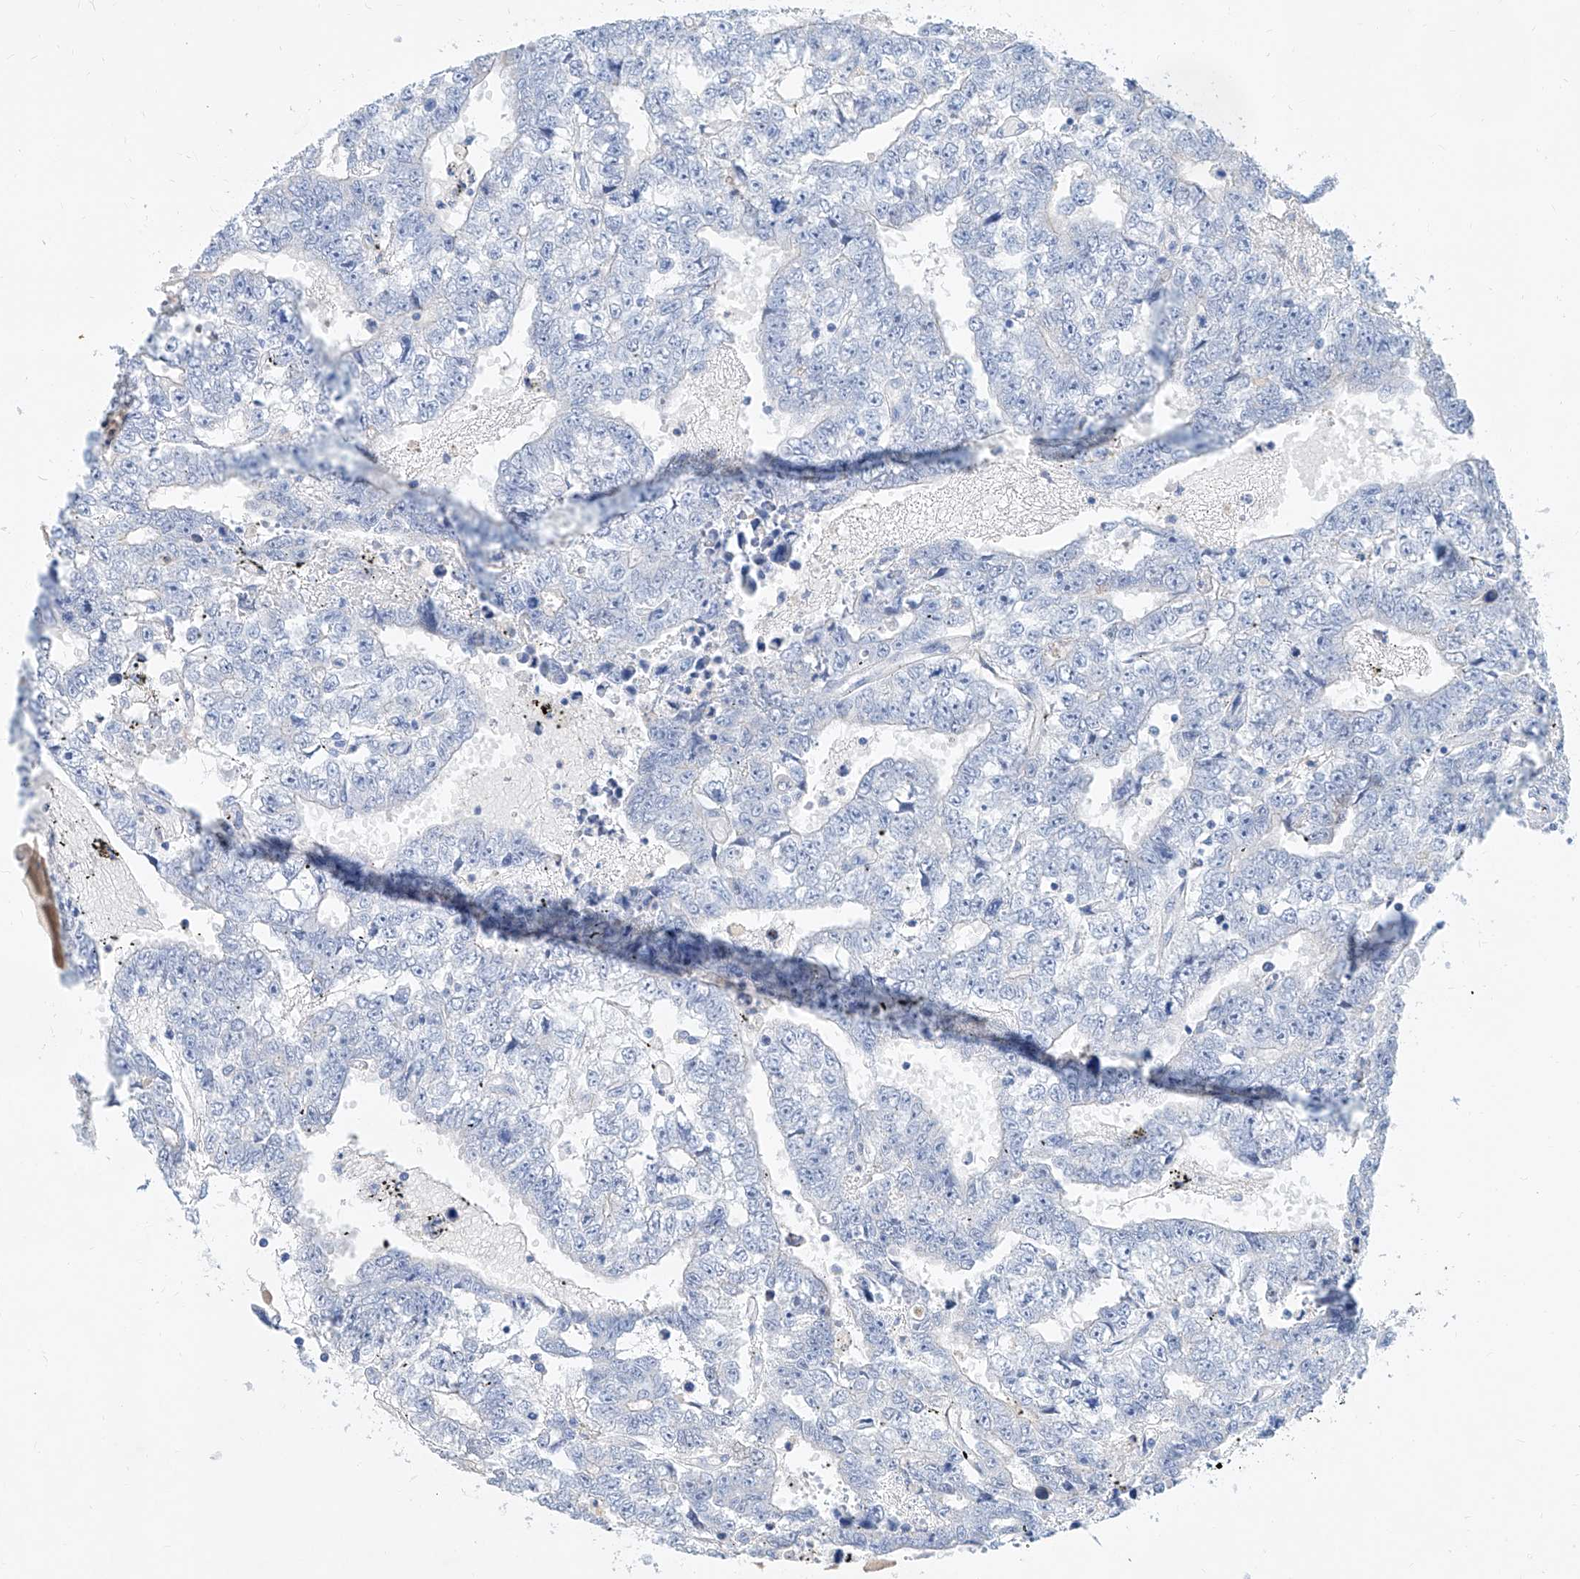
{"staining": {"intensity": "negative", "quantity": "none", "location": "none"}, "tissue": "testis cancer", "cell_type": "Tumor cells", "image_type": "cancer", "snomed": [{"axis": "morphology", "description": "Carcinoma, Embryonal, NOS"}, {"axis": "topography", "description": "Testis"}], "caption": "Immunohistochemistry of human testis cancer displays no positivity in tumor cells.", "gene": "SLC25A29", "patient": {"sex": "male", "age": 25}}